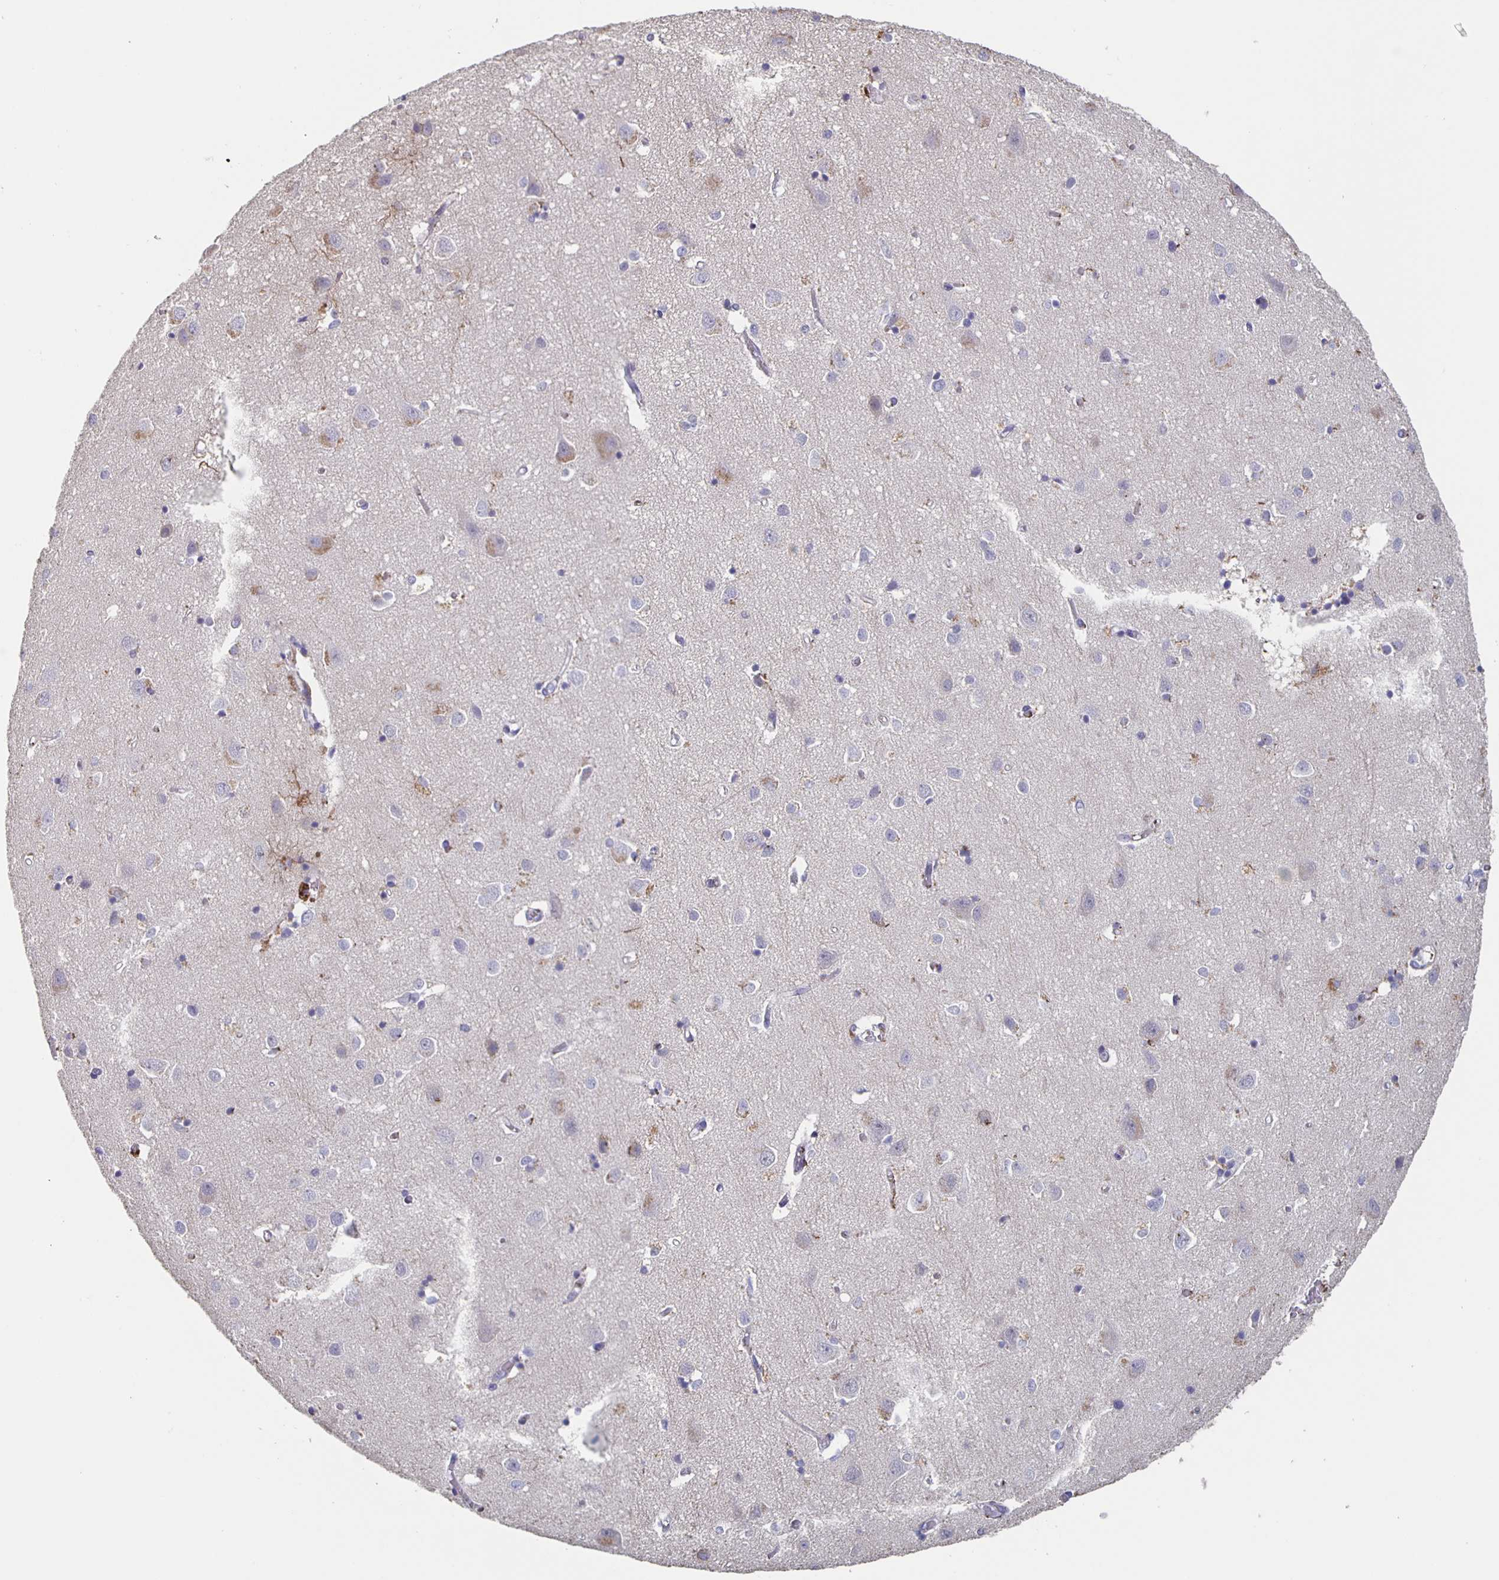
{"staining": {"intensity": "negative", "quantity": "none", "location": "none"}, "tissue": "cerebral cortex", "cell_type": "Endothelial cells", "image_type": "normal", "snomed": [{"axis": "morphology", "description": "Normal tissue, NOS"}, {"axis": "topography", "description": "Cerebral cortex"}], "caption": "DAB (3,3'-diaminobenzidine) immunohistochemical staining of normal cerebral cortex displays no significant expression in endothelial cells.", "gene": "CACNA2D2", "patient": {"sex": "male", "age": 70}}